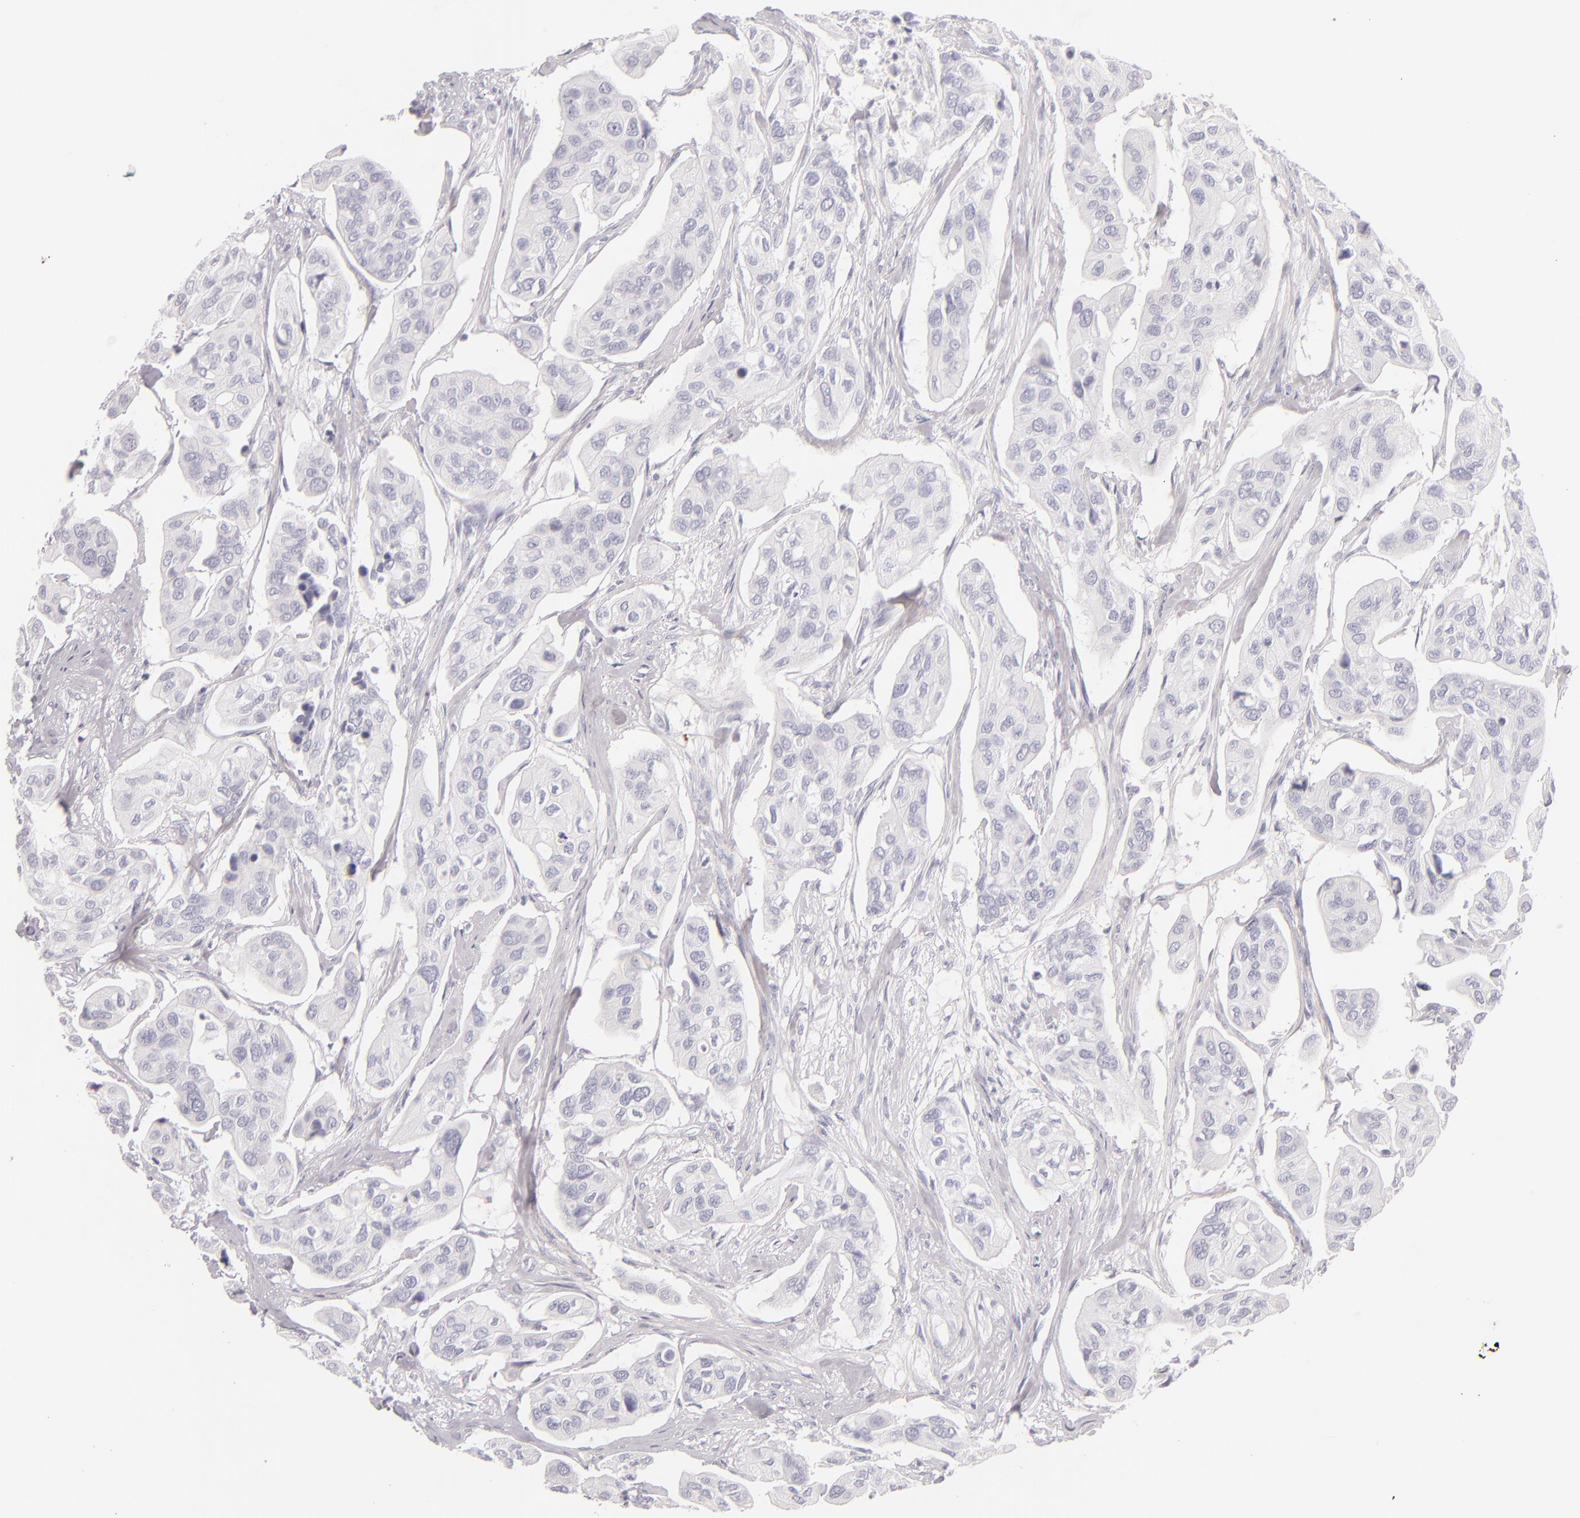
{"staining": {"intensity": "negative", "quantity": "none", "location": "none"}, "tissue": "urothelial cancer", "cell_type": "Tumor cells", "image_type": "cancer", "snomed": [{"axis": "morphology", "description": "Adenocarcinoma, NOS"}, {"axis": "topography", "description": "Urinary bladder"}], "caption": "This is an immunohistochemistry (IHC) photomicrograph of human urothelial cancer. There is no positivity in tumor cells.", "gene": "FABP1", "patient": {"sex": "male", "age": 61}}